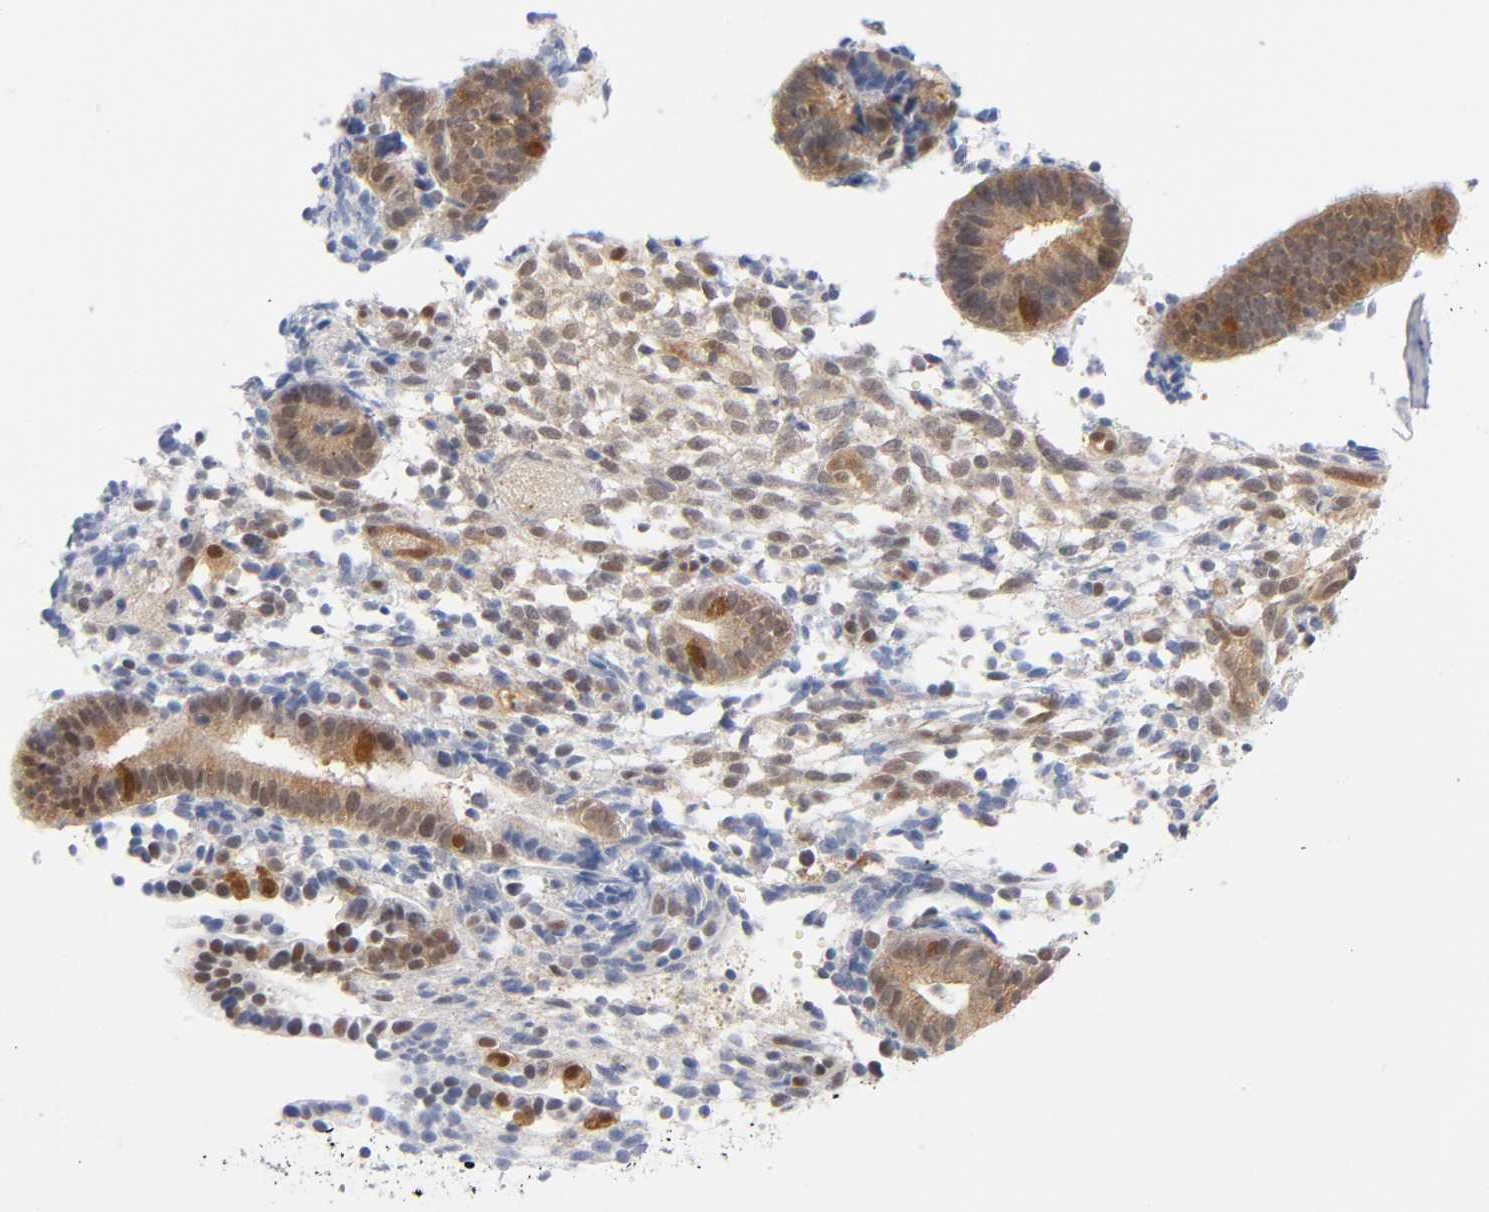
{"staining": {"intensity": "weak", "quantity": "<25%", "location": "cytoplasmic/membranous"}, "tissue": "endometrium", "cell_type": "Cells in endometrial stroma", "image_type": "normal", "snomed": [{"axis": "morphology", "description": "Normal tissue, NOS"}, {"axis": "topography", "description": "Uterus"}, {"axis": "topography", "description": "Endometrium"}], "caption": "A high-resolution image shows IHC staining of unremarkable endometrium, which shows no significant positivity in cells in endometrial stroma. (DAB immunohistochemistry (IHC) with hematoxylin counter stain).", "gene": "DFFB", "patient": {"sex": "female", "age": 33}}